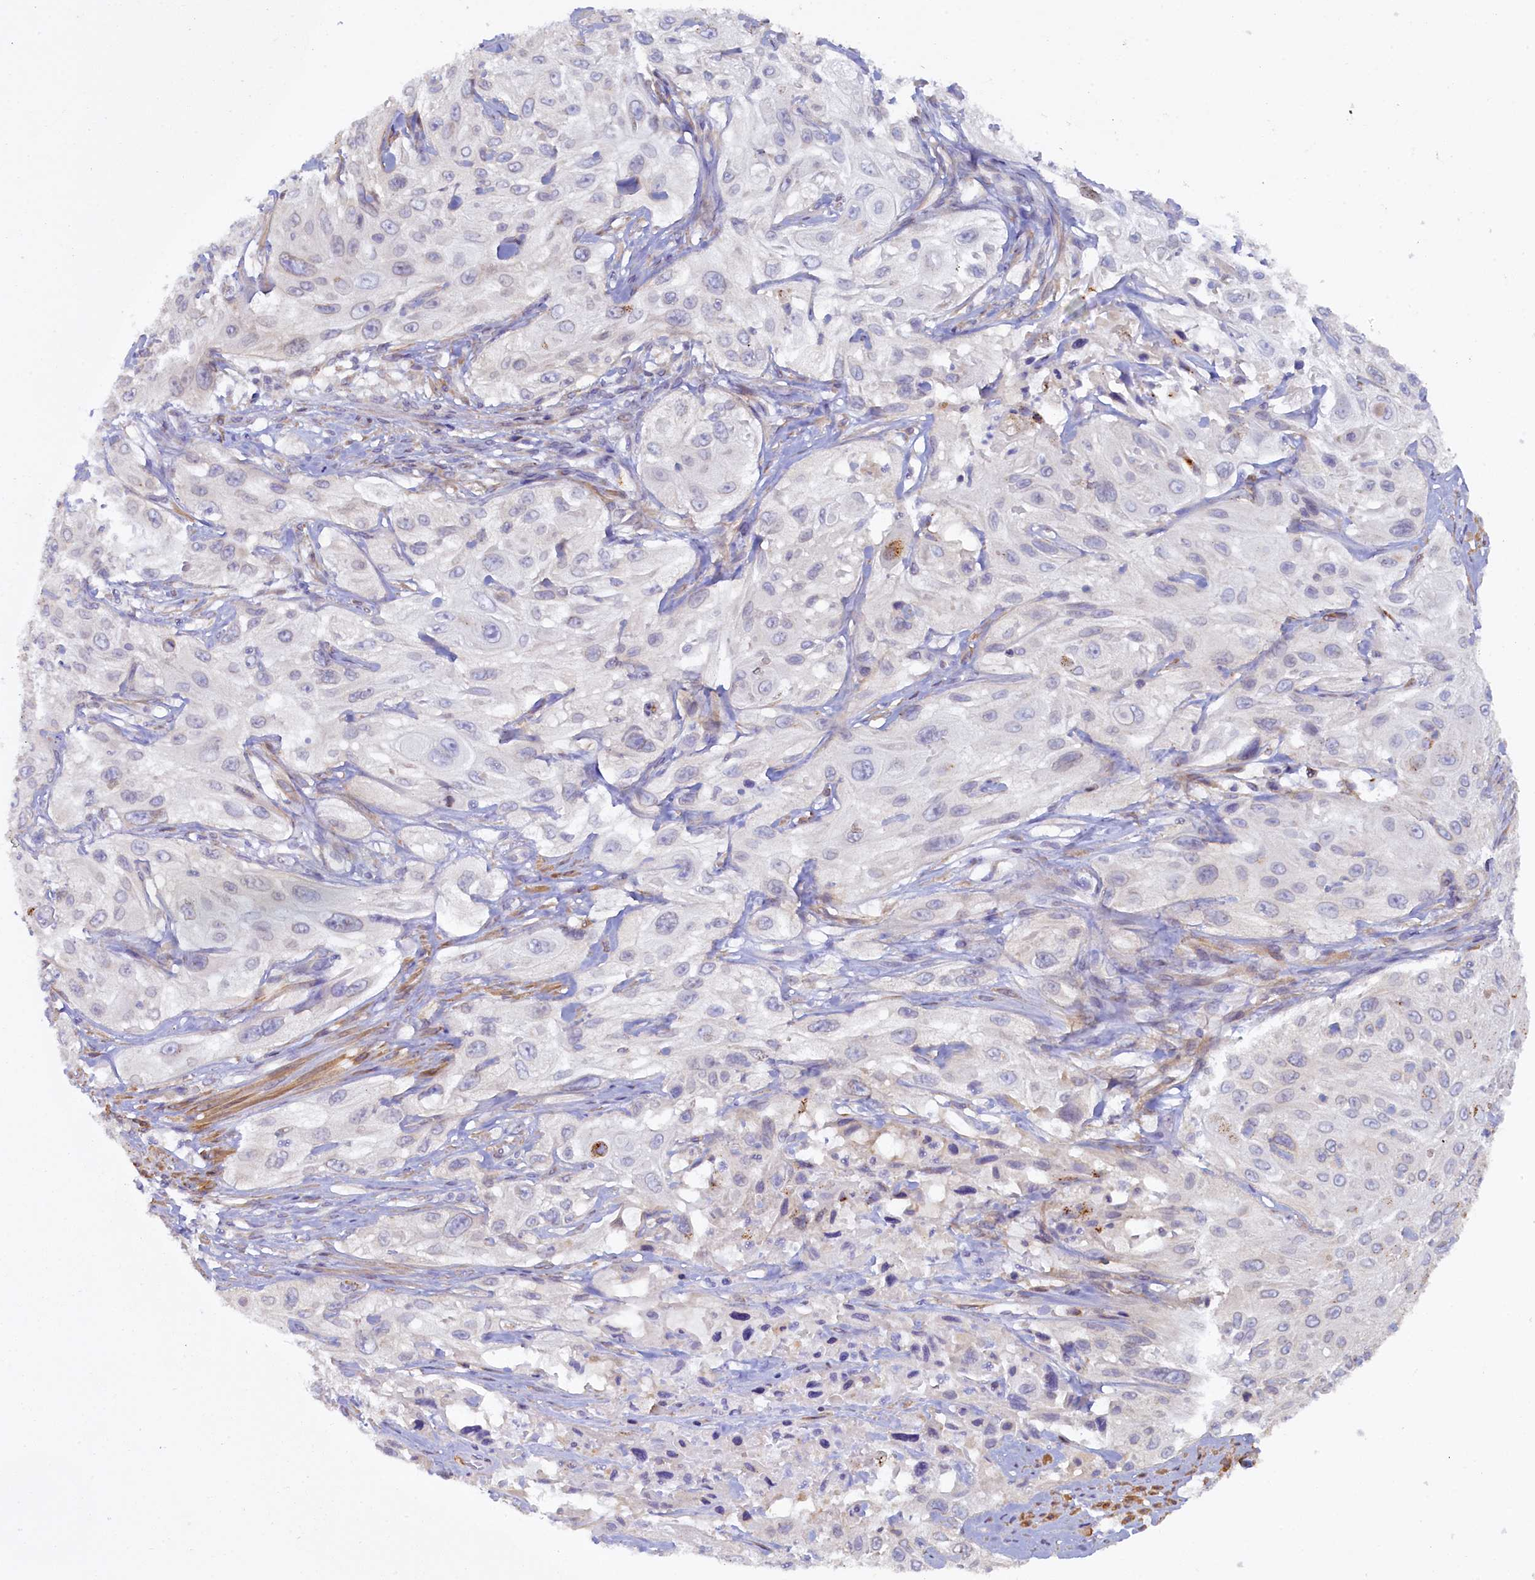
{"staining": {"intensity": "negative", "quantity": "none", "location": "none"}, "tissue": "cervical cancer", "cell_type": "Tumor cells", "image_type": "cancer", "snomed": [{"axis": "morphology", "description": "Squamous cell carcinoma, NOS"}, {"axis": "topography", "description": "Cervix"}], "caption": "This is an immunohistochemistry micrograph of cervical cancer. There is no positivity in tumor cells.", "gene": "POGLUT3", "patient": {"sex": "female", "age": 42}}